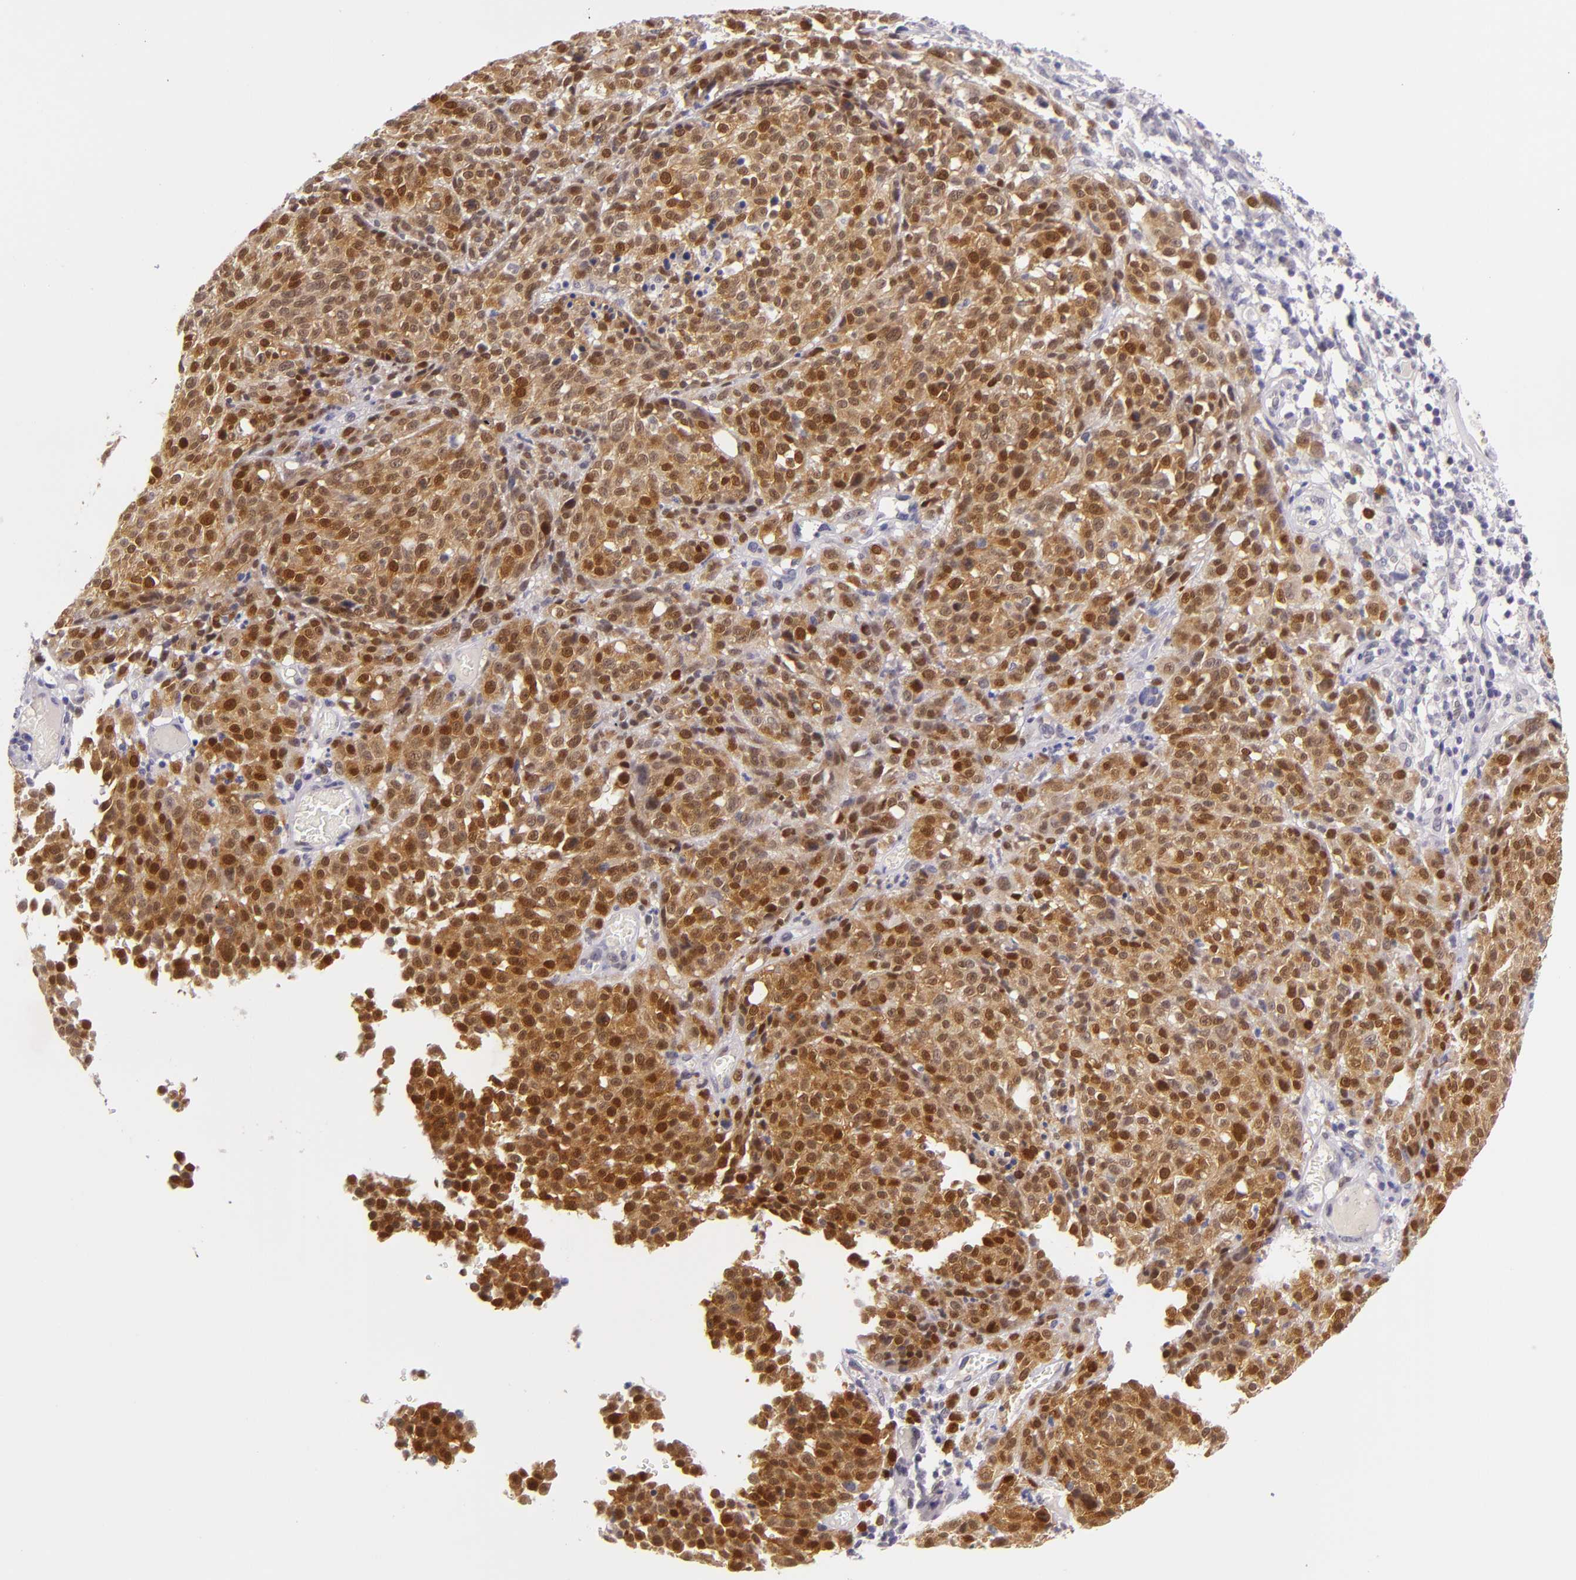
{"staining": {"intensity": "strong", "quantity": ">75%", "location": "cytoplasmic/membranous,nuclear"}, "tissue": "melanoma", "cell_type": "Tumor cells", "image_type": "cancer", "snomed": [{"axis": "morphology", "description": "Malignant melanoma, NOS"}, {"axis": "topography", "description": "Skin"}], "caption": "Brown immunohistochemical staining in human melanoma shows strong cytoplasmic/membranous and nuclear staining in approximately >75% of tumor cells.", "gene": "CSE1L", "patient": {"sex": "female", "age": 49}}